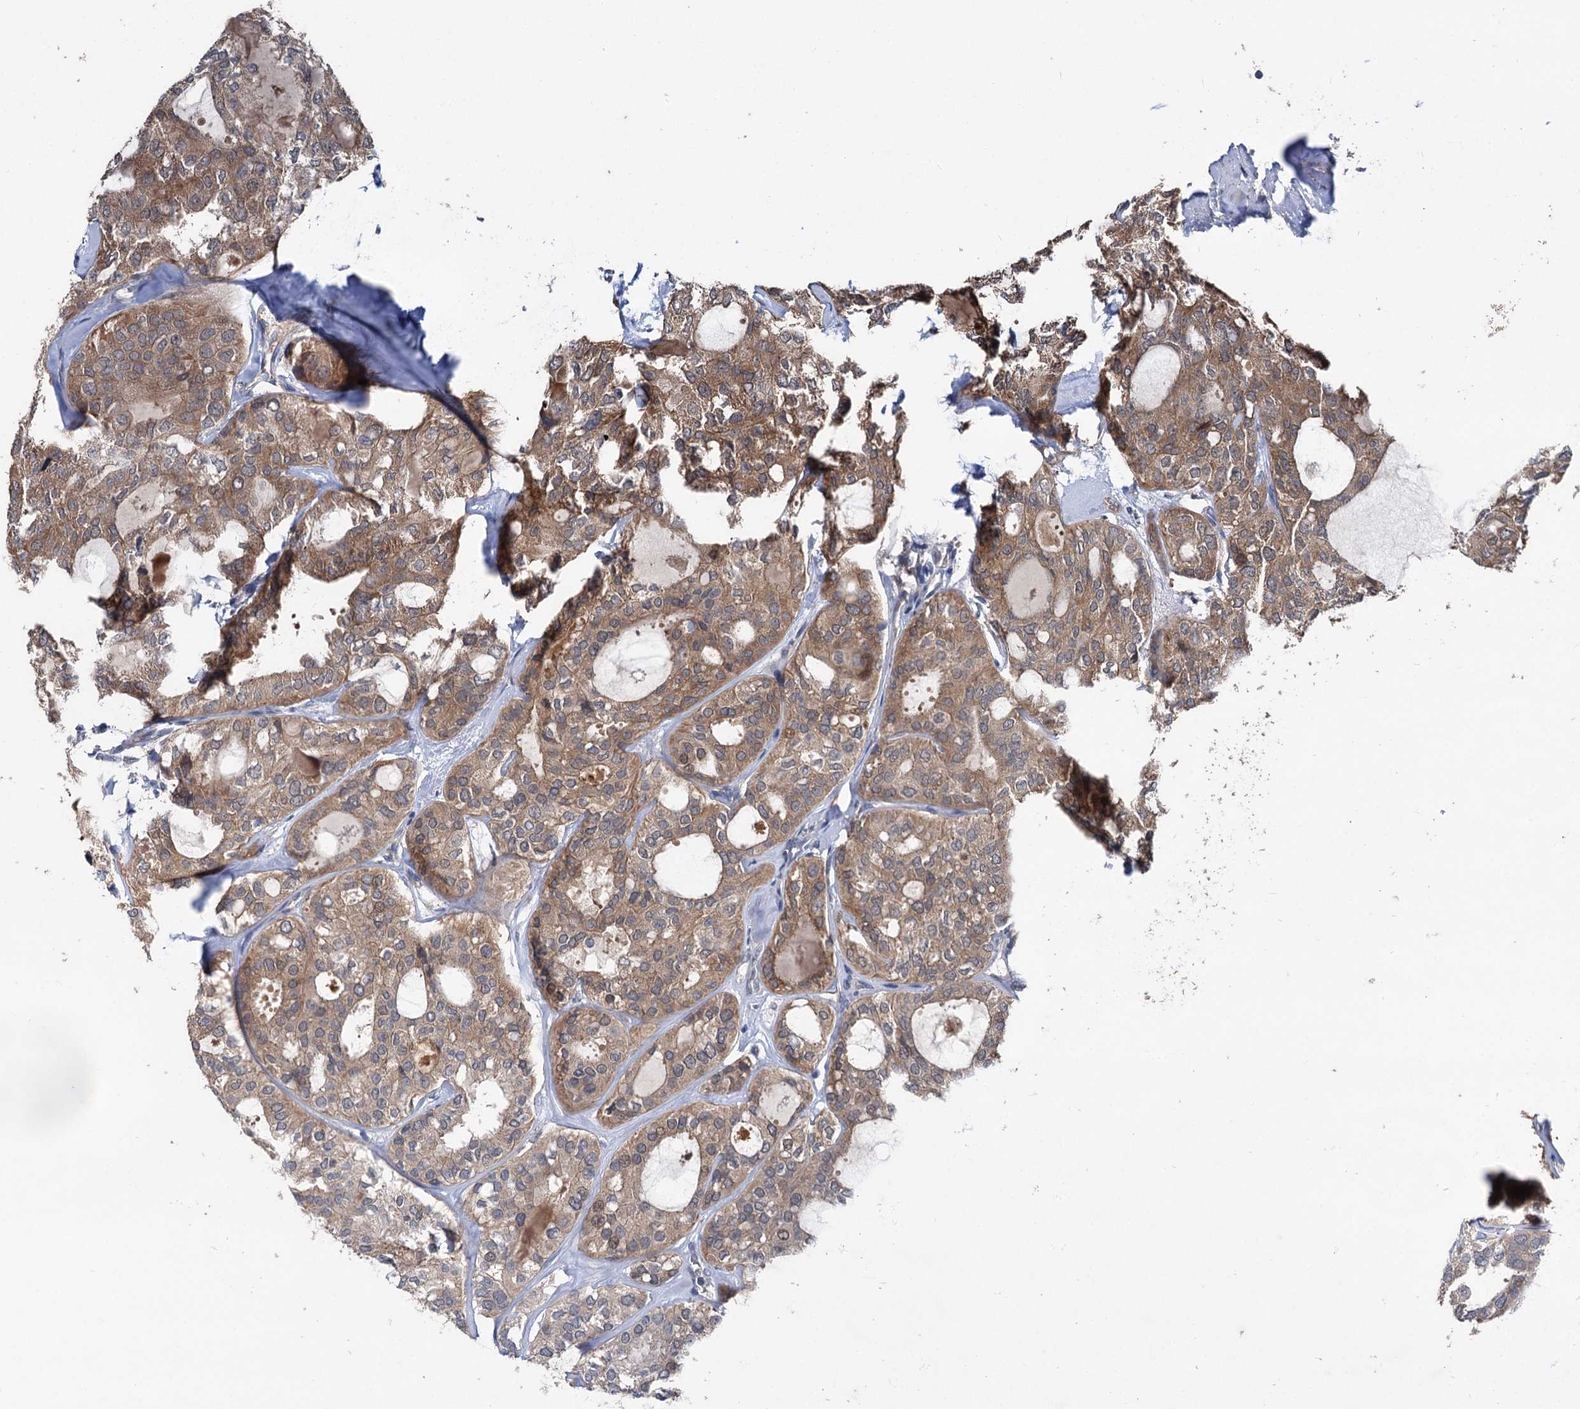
{"staining": {"intensity": "moderate", "quantity": ">75%", "location": "cytoplasmic/membranous"}, "tissue": "thyroid cancer", "cell_type": "Tumor cells", "image_type": "cancer", "snomed": [{"axis": "morphology", "description": "Follicular adenoma carcinoma, NOS"}, {"axis": "topography", "description": "Thyroid gland"}], "caption": "Immunohistochemical staining of human thyroid cancer (follicular adenoma carcinoma) demonstrates medium levels of moderate cytoplasmic/membranous protein staining in about >75% of tumor cells. The protein of interest is shown in brown color, while the nuclei are stained blue.", "gene": "OTUB1", "patient": {"sex": "male", "age": 75}}